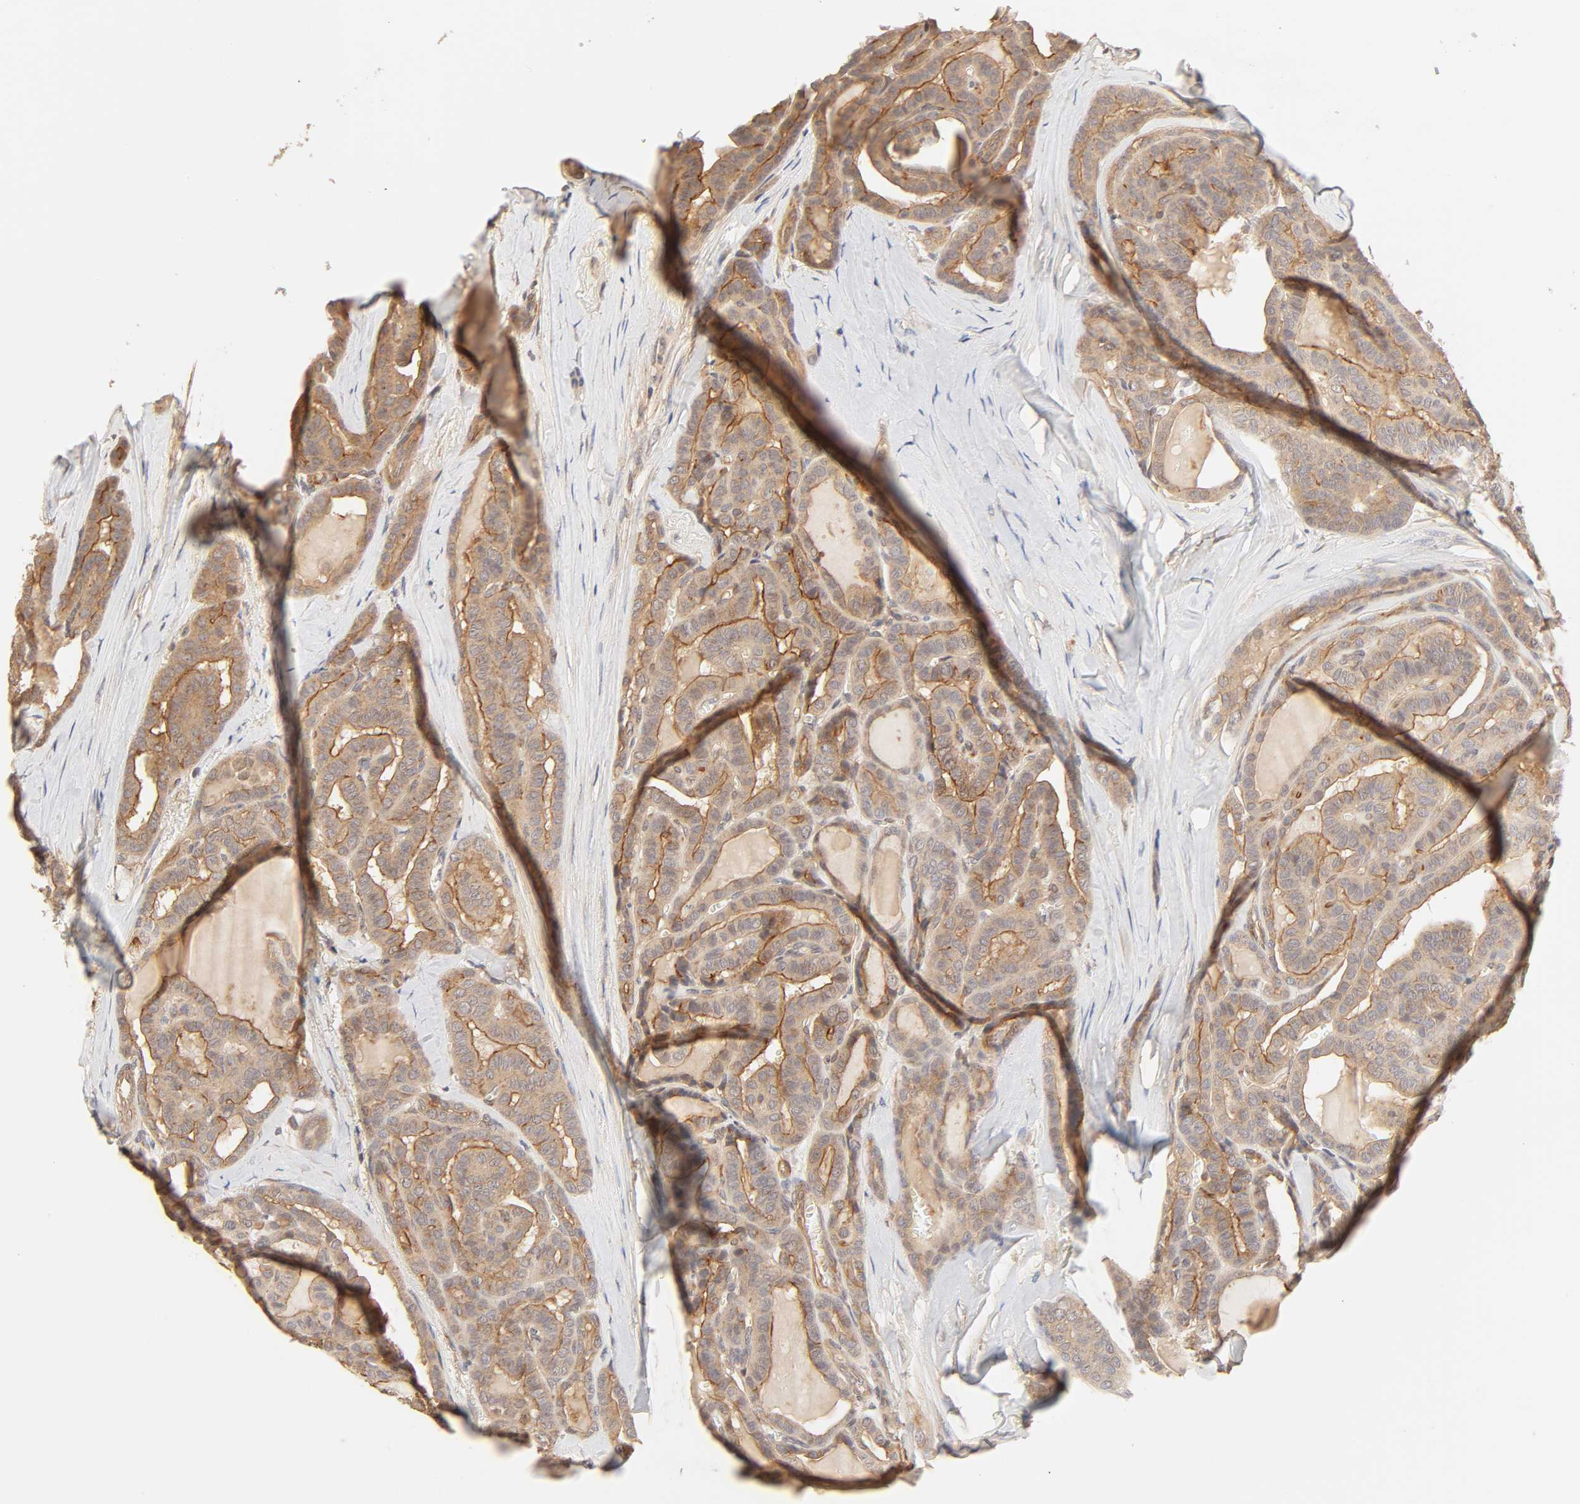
{"staining": {"intensity": "strong", "quantity": ">75%", "location": "cytoplasmic/membranous"}, "tissue": "thyroid cancer", "cell_type": "Tumor cells", "image_type": "cancer", "snomed": [{"axis": "morphology", "description": "Carcinoma, NOS"}, {"axis": "topography", "description": "Thyroid gland"}], "caption": "DAB immunohistochemical staining of thyroid cancer shows strong cytoplasmic/membranous protein expression in approximately >75% of tumor cells.", "gene": "EPS8", "patient": {"sex": "female", "age": 91}}